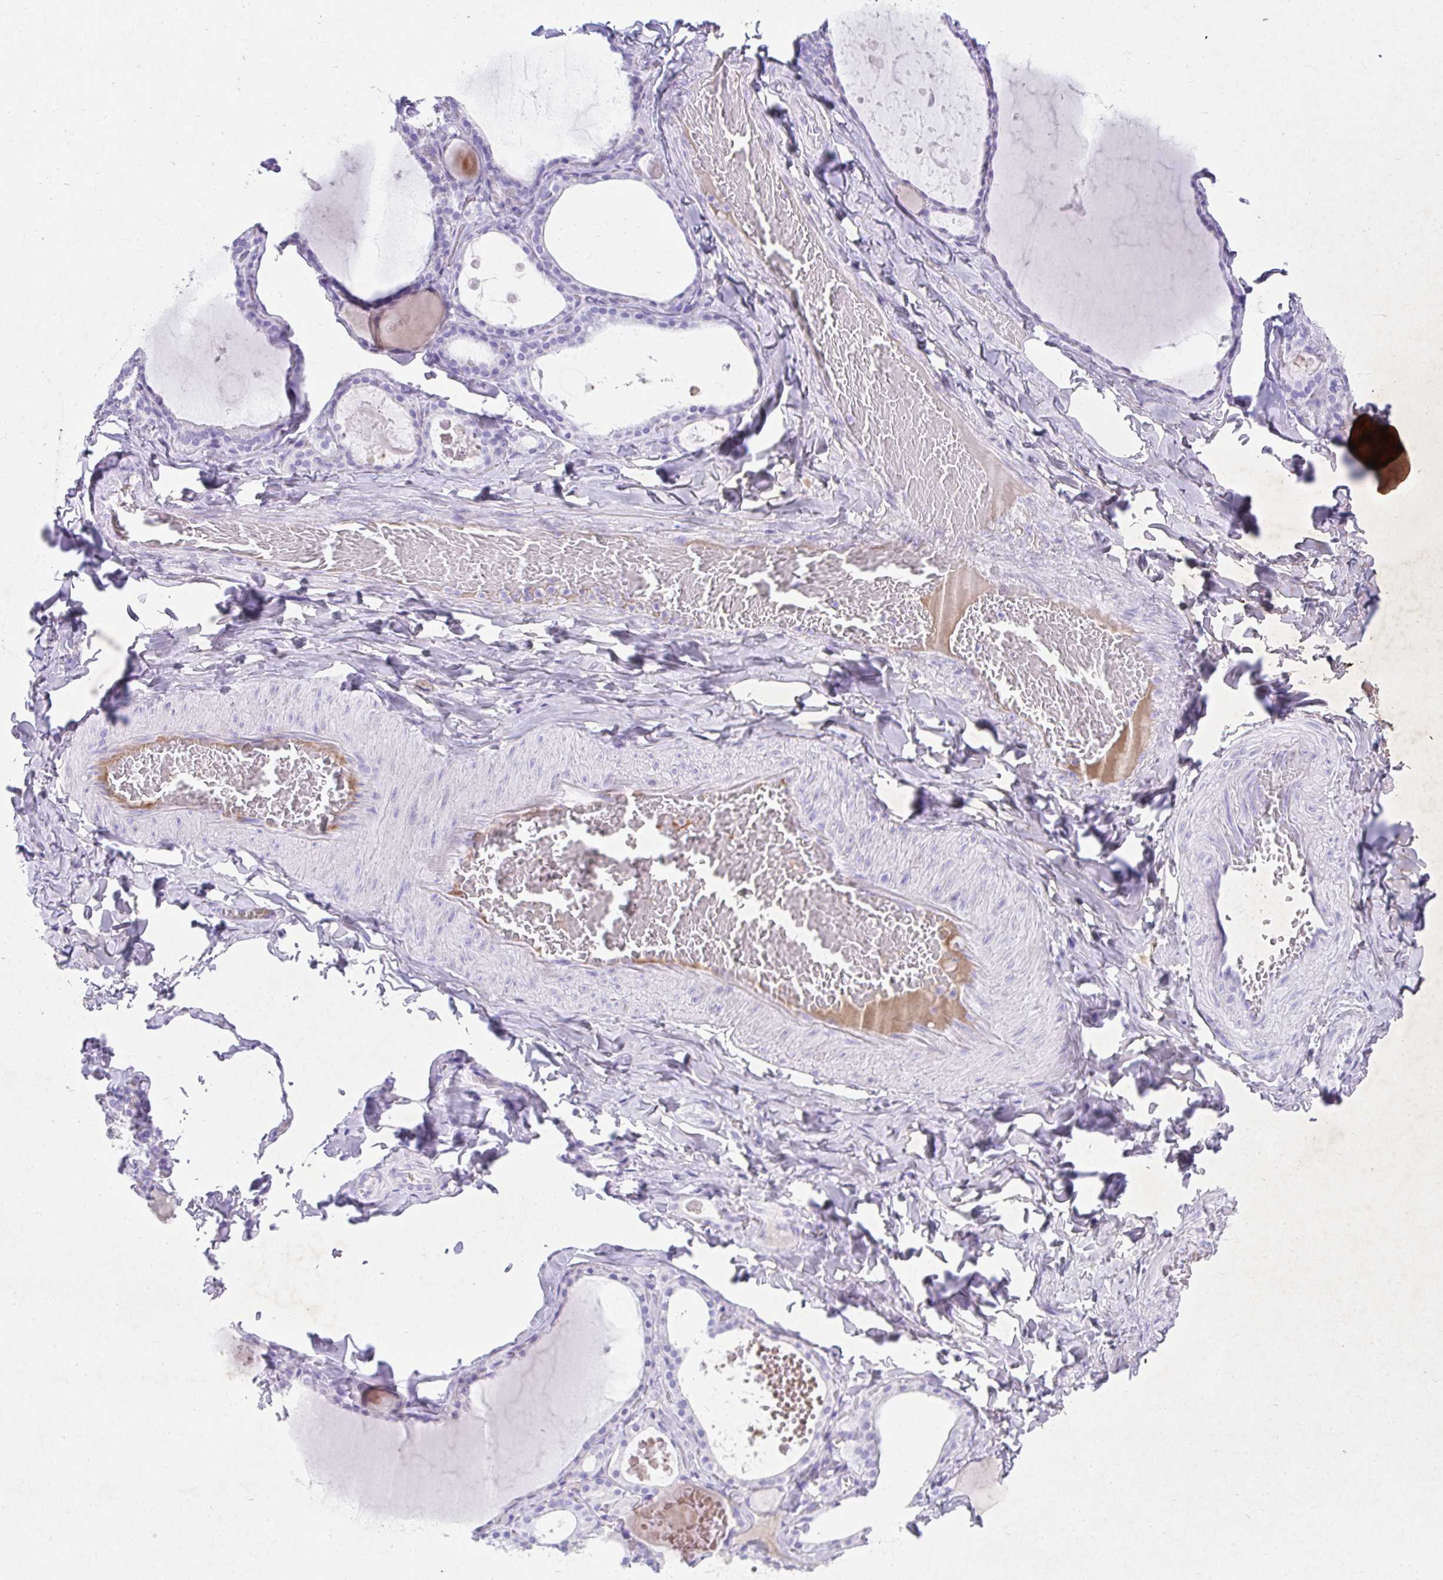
{"staining": {"intensity": "negative", "quantity": "none", "location": "none"}, "tissue": "thyroid gland", "cell_type": "Glandular cells", "image_type": "normal", "snomed": [{"axis": "morphology", "description": "Normal tissue, NOS"}, {"axis": "topography", "description": "Thyroid gland"}], "caption": "Glandular cells are negative for brown protein staining in unremarkable thyroid gland. The staining is performed using DAB (3,3'-diaminobenzidine) brown chromogen with nuclei counter-stained in using hematoxylin.", "gene": "TNNT1", "patient": {"sex": "male", "age": 56}}